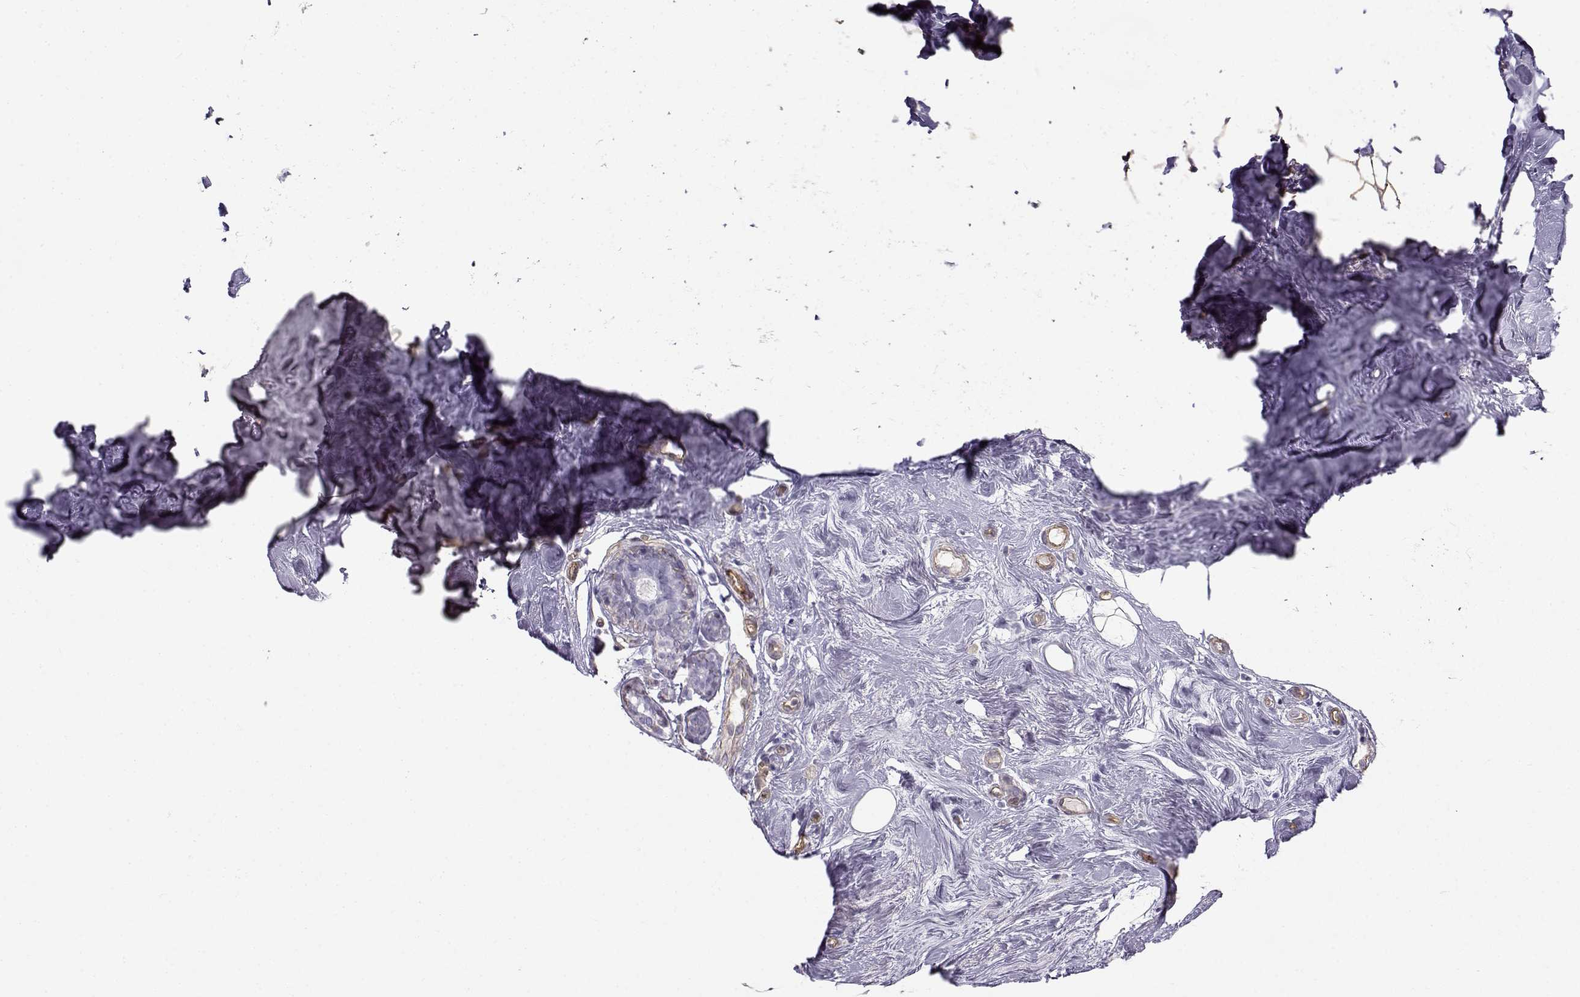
{"staining": {"intensity": "negative", "quantity": "none", "location": "none"}, "tissue": "breast cancer", "cell_type": "Tumor cells", "image_type": "cancer", "snomed": [{"axis": "morphology", "description": "Lobular carcinoma"}, {"axis": "topography", "description": "Breast"}], "caption": "Immunohistochemical staining of human breast cancer (lobular carcinoma) demonstrates no significant positivity in tumor cells. (DAB IHC with hematoxylin counter stain).", "gene": "MYO1A", "patient": {"sex": "female", "age": 49}}